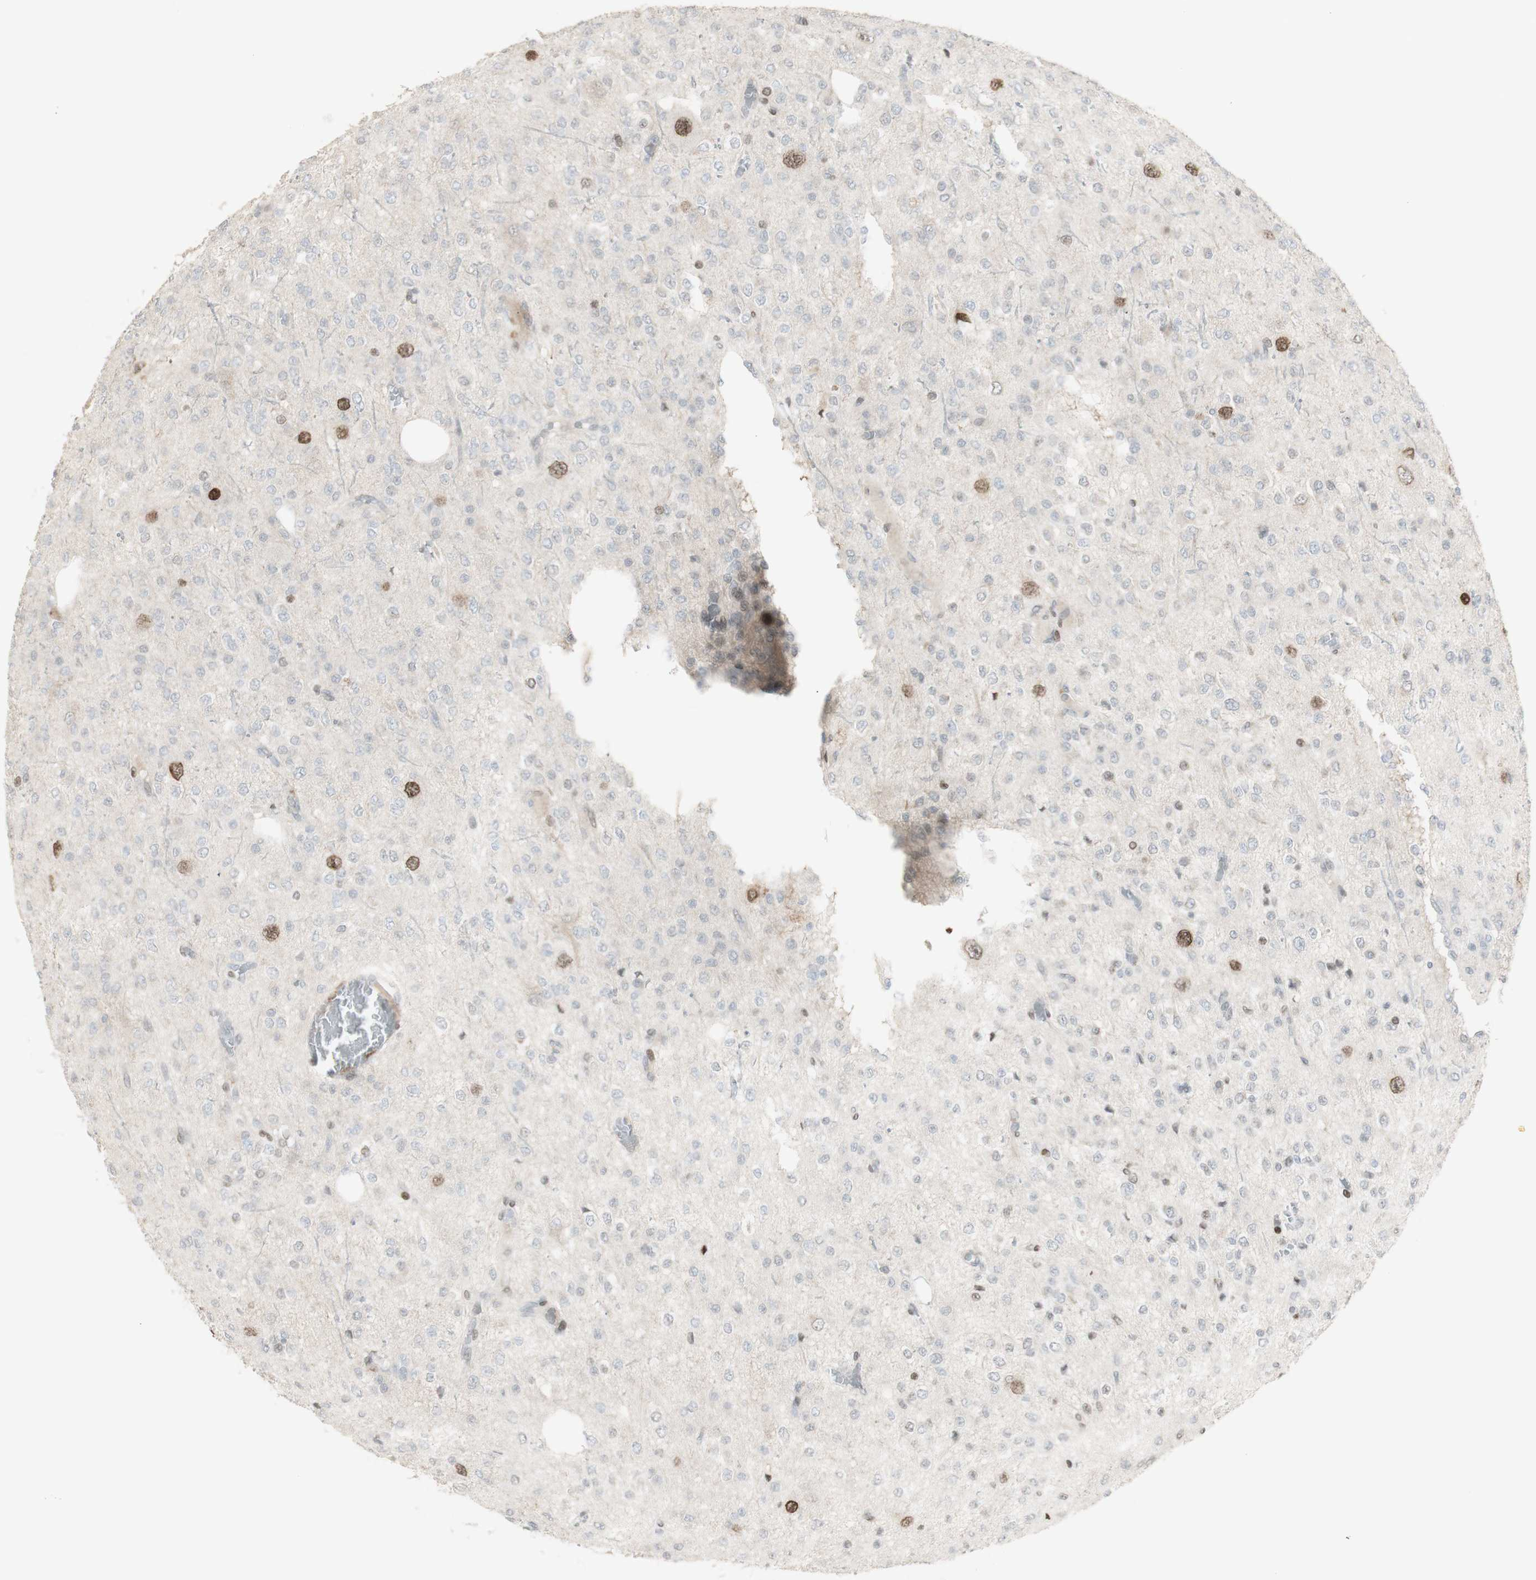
{"staining": {"intensity": "strong", "quantity": "<25%", "location": "nuclear"}, "tissue": "glioma", "cell_type": "Tumor cells", "image_type": "cancer", "snomed": [{"axis": "morphology", "description": "Glioma, malignant, Low grade"}, {"axis": "topography", "description": "Brain"}], "caption": "Protein staining displays strong nuclear positivity in about <25% of tumor cells in low-grade glioma (malignant). The protein of interest is shown in brown color, while the nuclei are stained blue.", "gene": "C1orf116", "patient": {"sex": "male", "age": 38}}